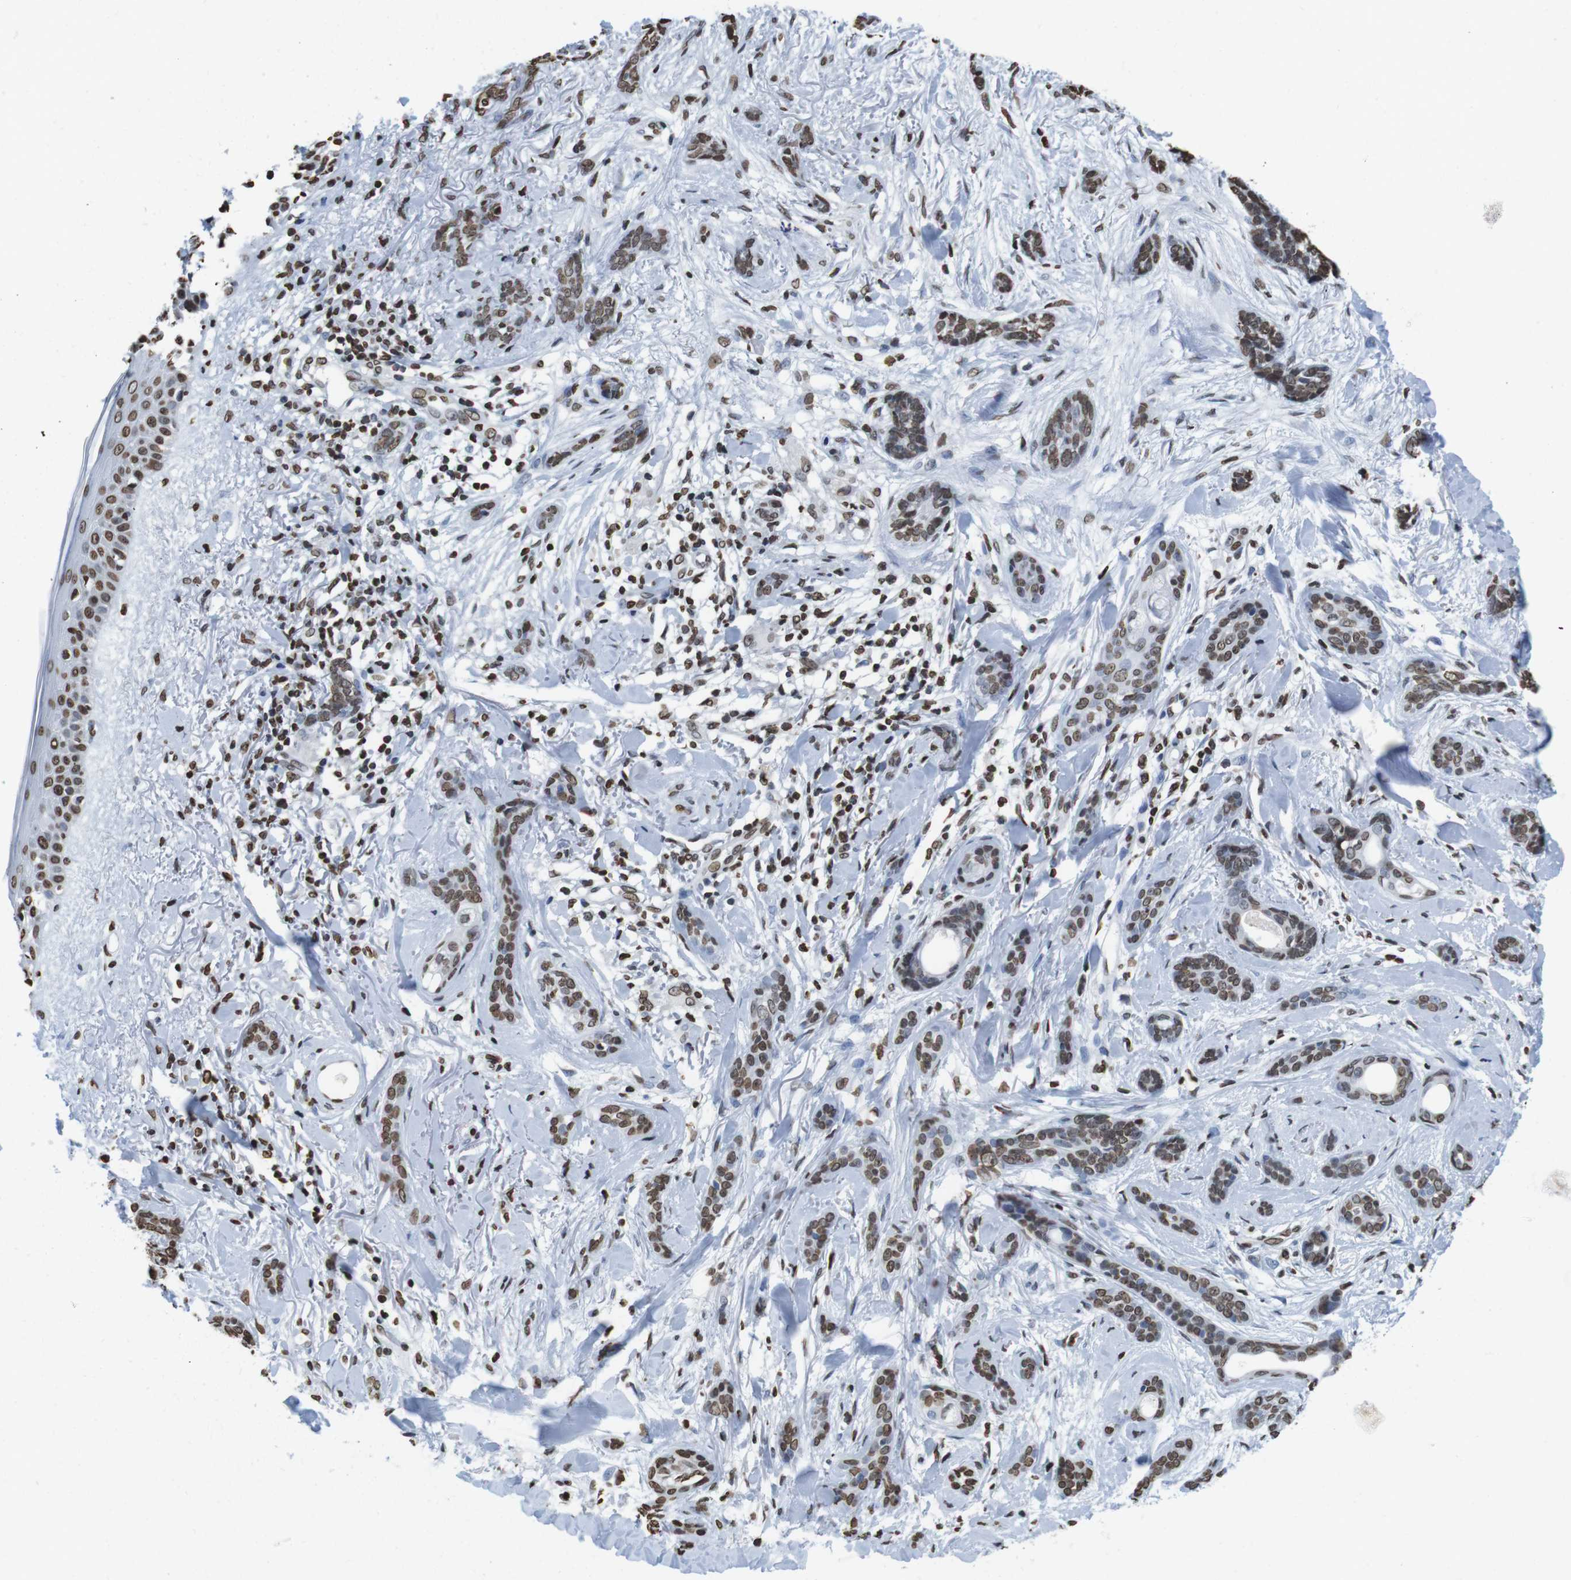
{"staining": {"intensity": "moderate", "quantity": ">75%", "location": "nuclear"}, "tissue": "skin cancer", "cell_type": "Tumor cells", "image_type": "cancer", "snomed": [{"axis": "morphology", "description": "Basal cell carcinoma"}, {"axis": "morphology", "description": "Adnexal tumor, benign"}, {"axis": "topography", "description": "Skin"}], "caption": "Immunohistochemical staining of basal cell carcinoma (skin) demonstrates moderate nuclear protein staining in about >75% of tumor cells.", "gene": "BSX", "patient": {"sex": "female", "age": 42}}